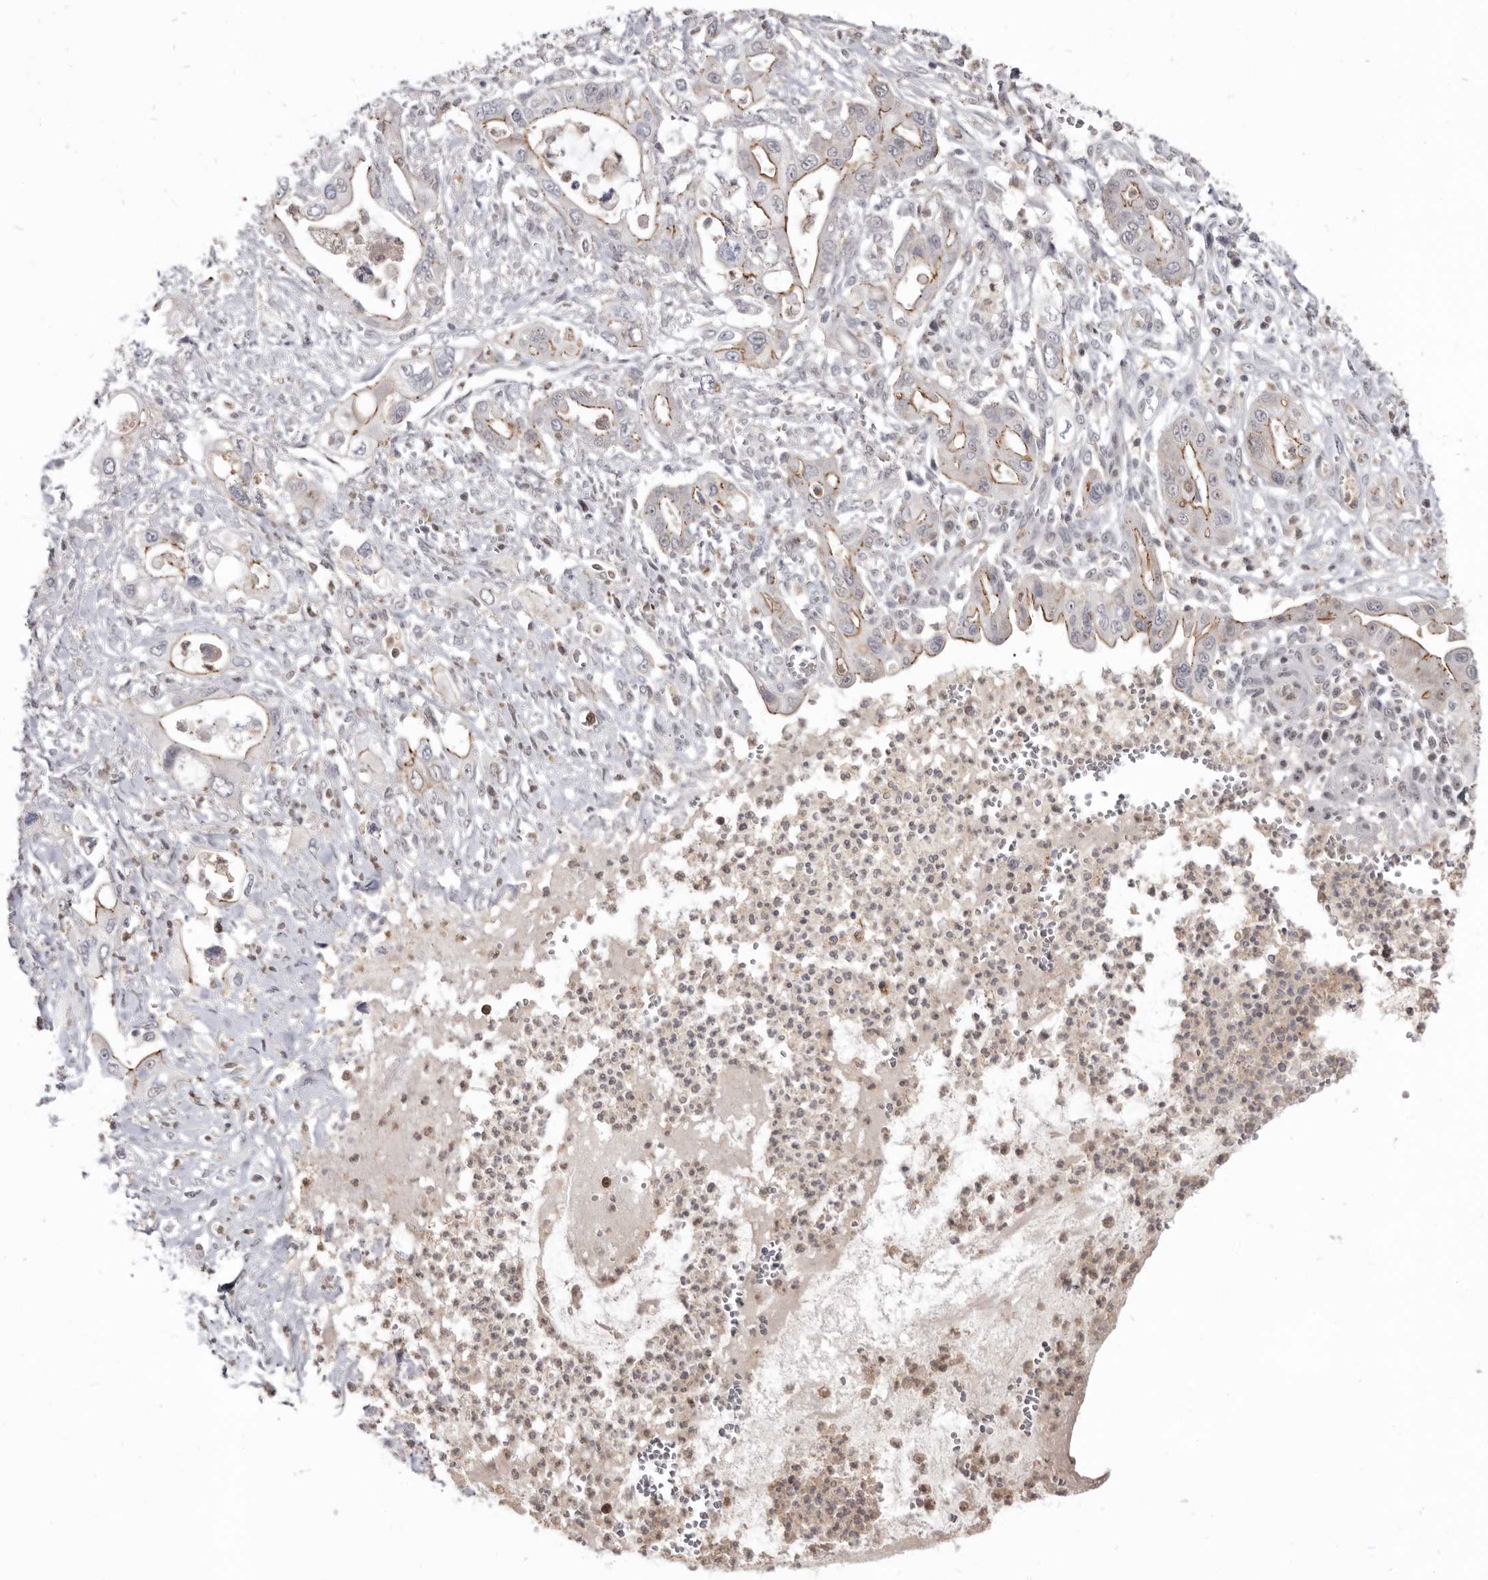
{"staining": {"intensity": "moderate", "quantity": "25%-75%", "location": "cytoplasmic/membranous"}, "tissue": "pancreatic cancer", "cell_type": "Tumor cells", "image_type": "cancer", "snomed": [{"axis": "morphology", "description": "Adenocarcinoma, NOS"}, {"axis": "topography", "description": "Pancreas"}], "caption": "DAB immunohistochemical staining of pancreatic adenocarcinoma exhibits moderate cytoplasmic/membranous protein expression in approximately 25%-75% of tumor cells. The protein of interest is stained brown, and the nuclei are stained in blue (DAB (3,3'-diaminobenzidine) IHC with brightfield microscopy, high magnification).", "gene": "CGN", "patient": {"sex": "male", "age": 68}}